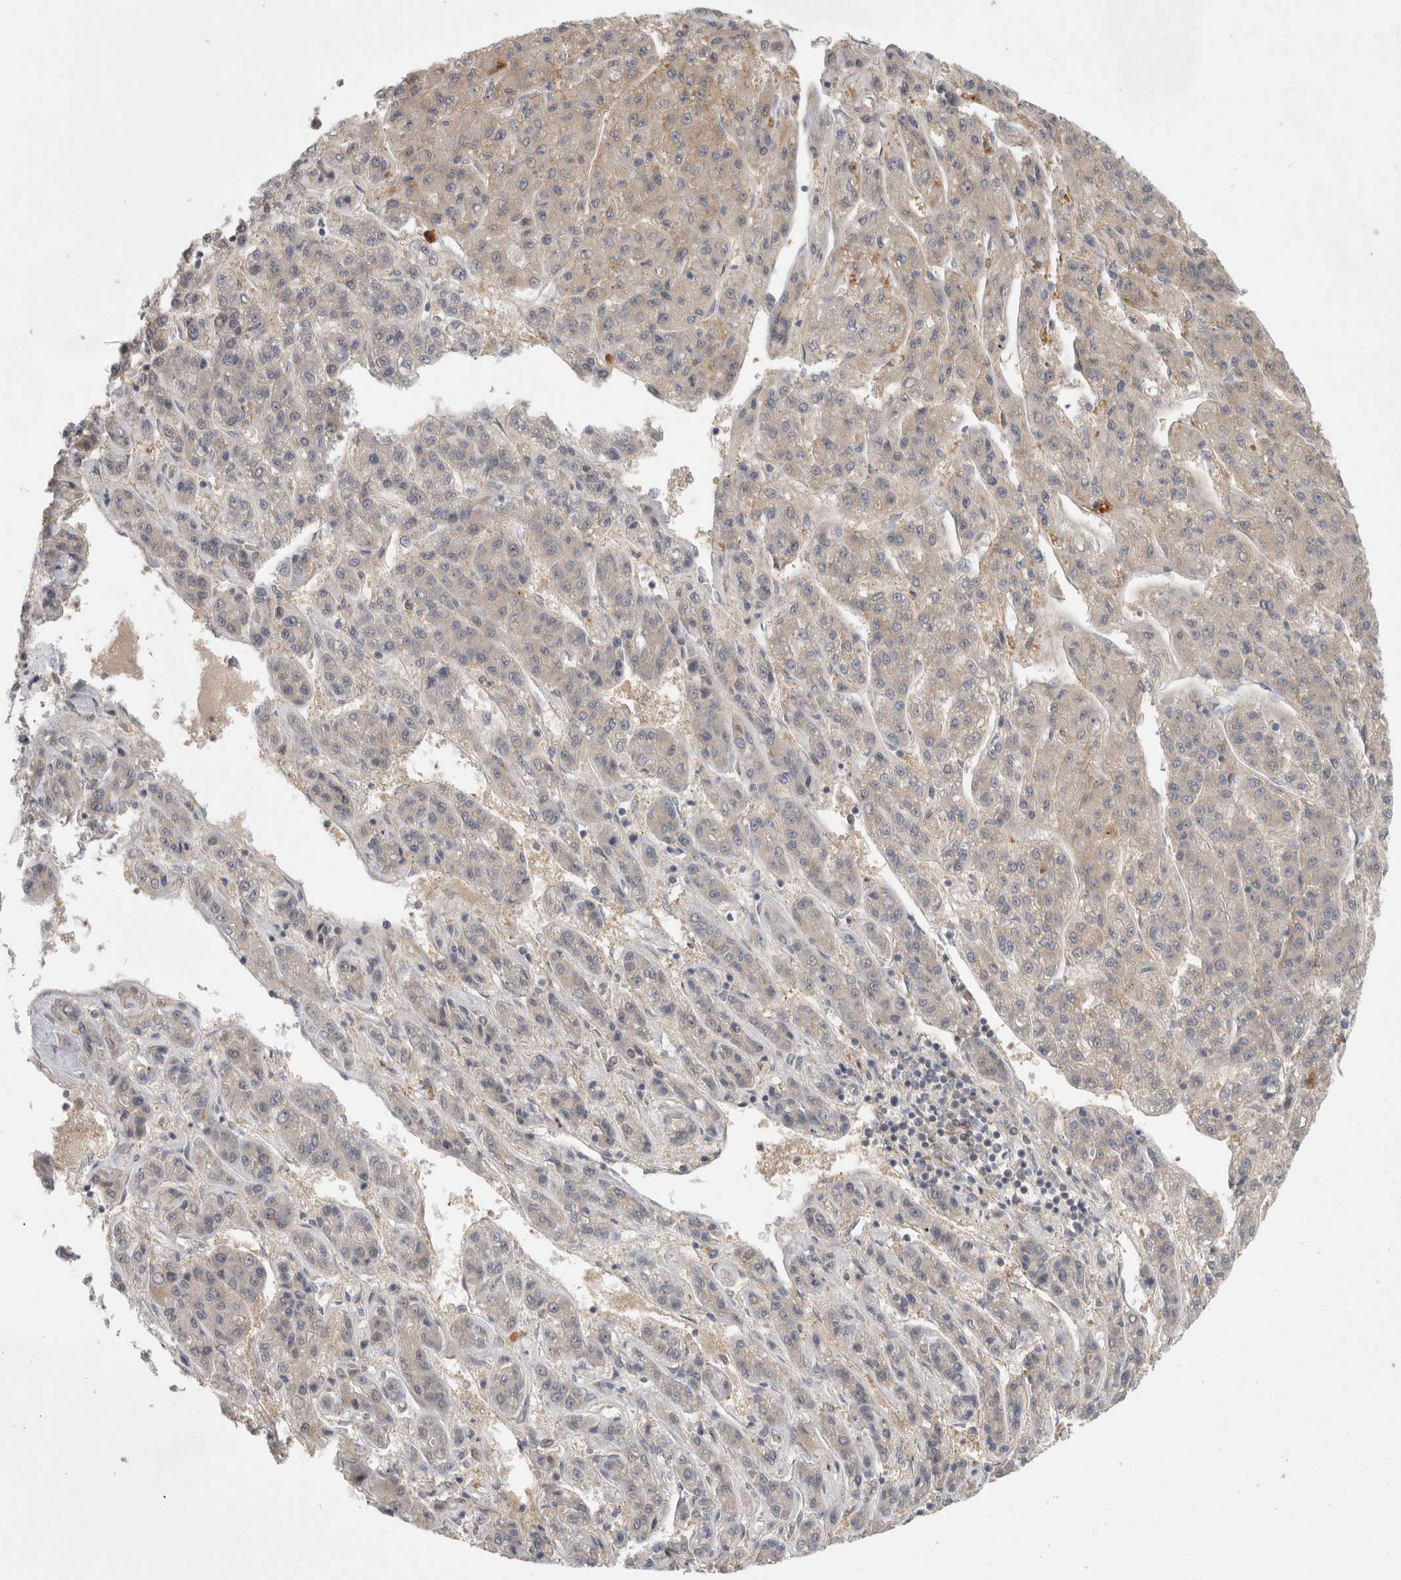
{"staining": {"intensity": "weak", "quantity": "<25%", "location": "cytoplasmic/membranous"}, "tissue": "liver cancer", "cell_type": "Tumor cells", "image_type": "cancer", "snomed": [{"axis": "morphology", "description": "Carcinoma, Hepatocellular, NOS"}, {"axis": "topography", "description": "Liver"}], "caption": "Liver hepatocellular carcinoma stained for a protein using IHC demonstrates no positivity tumor cells.", "gene": "PIGP", "patient": {"sex": "male", "age": 70}}